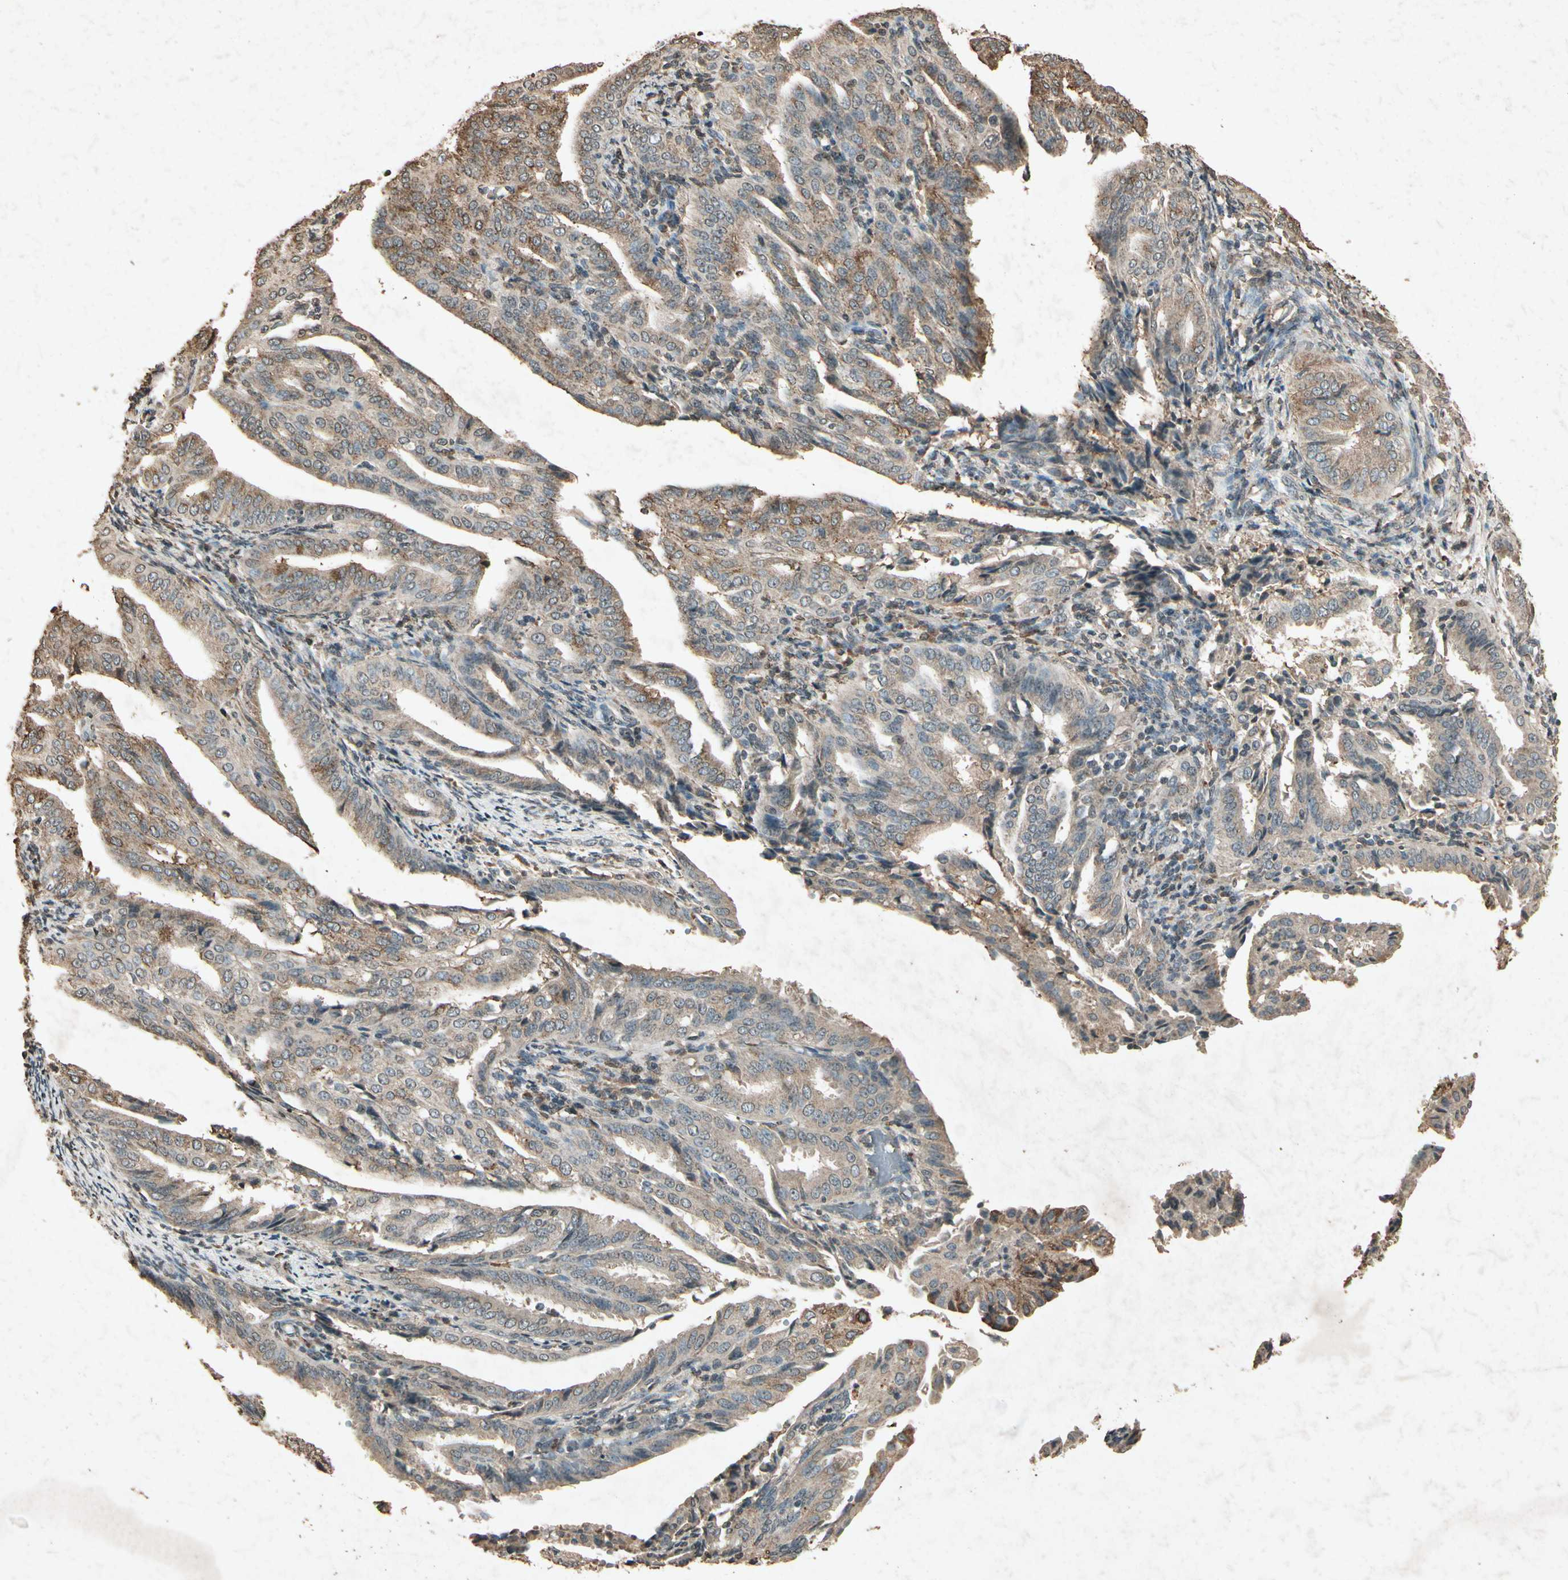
{"staining": {"intensity": "moderate", "quantity": "25%-75%", "location": "cytoplasmic/membranous"}, "tissue": "endometrial cancer", "cell_type": "Tumor cells", "image_type": "cancer", "snomed": [{"axis": "morphology", "description": "Adenocarcinoma, NOS"}, {"axis": "topography", "description": "Endometrium"}], "caption": "Endometrial cancer was stained to show a protein in brown. There is medium levels of moderate cytoplasmic/membranous positivity in about 25%-75% of tumor cells.", "gene": "GC", "patient": {"sex": "female", "age": 58}}